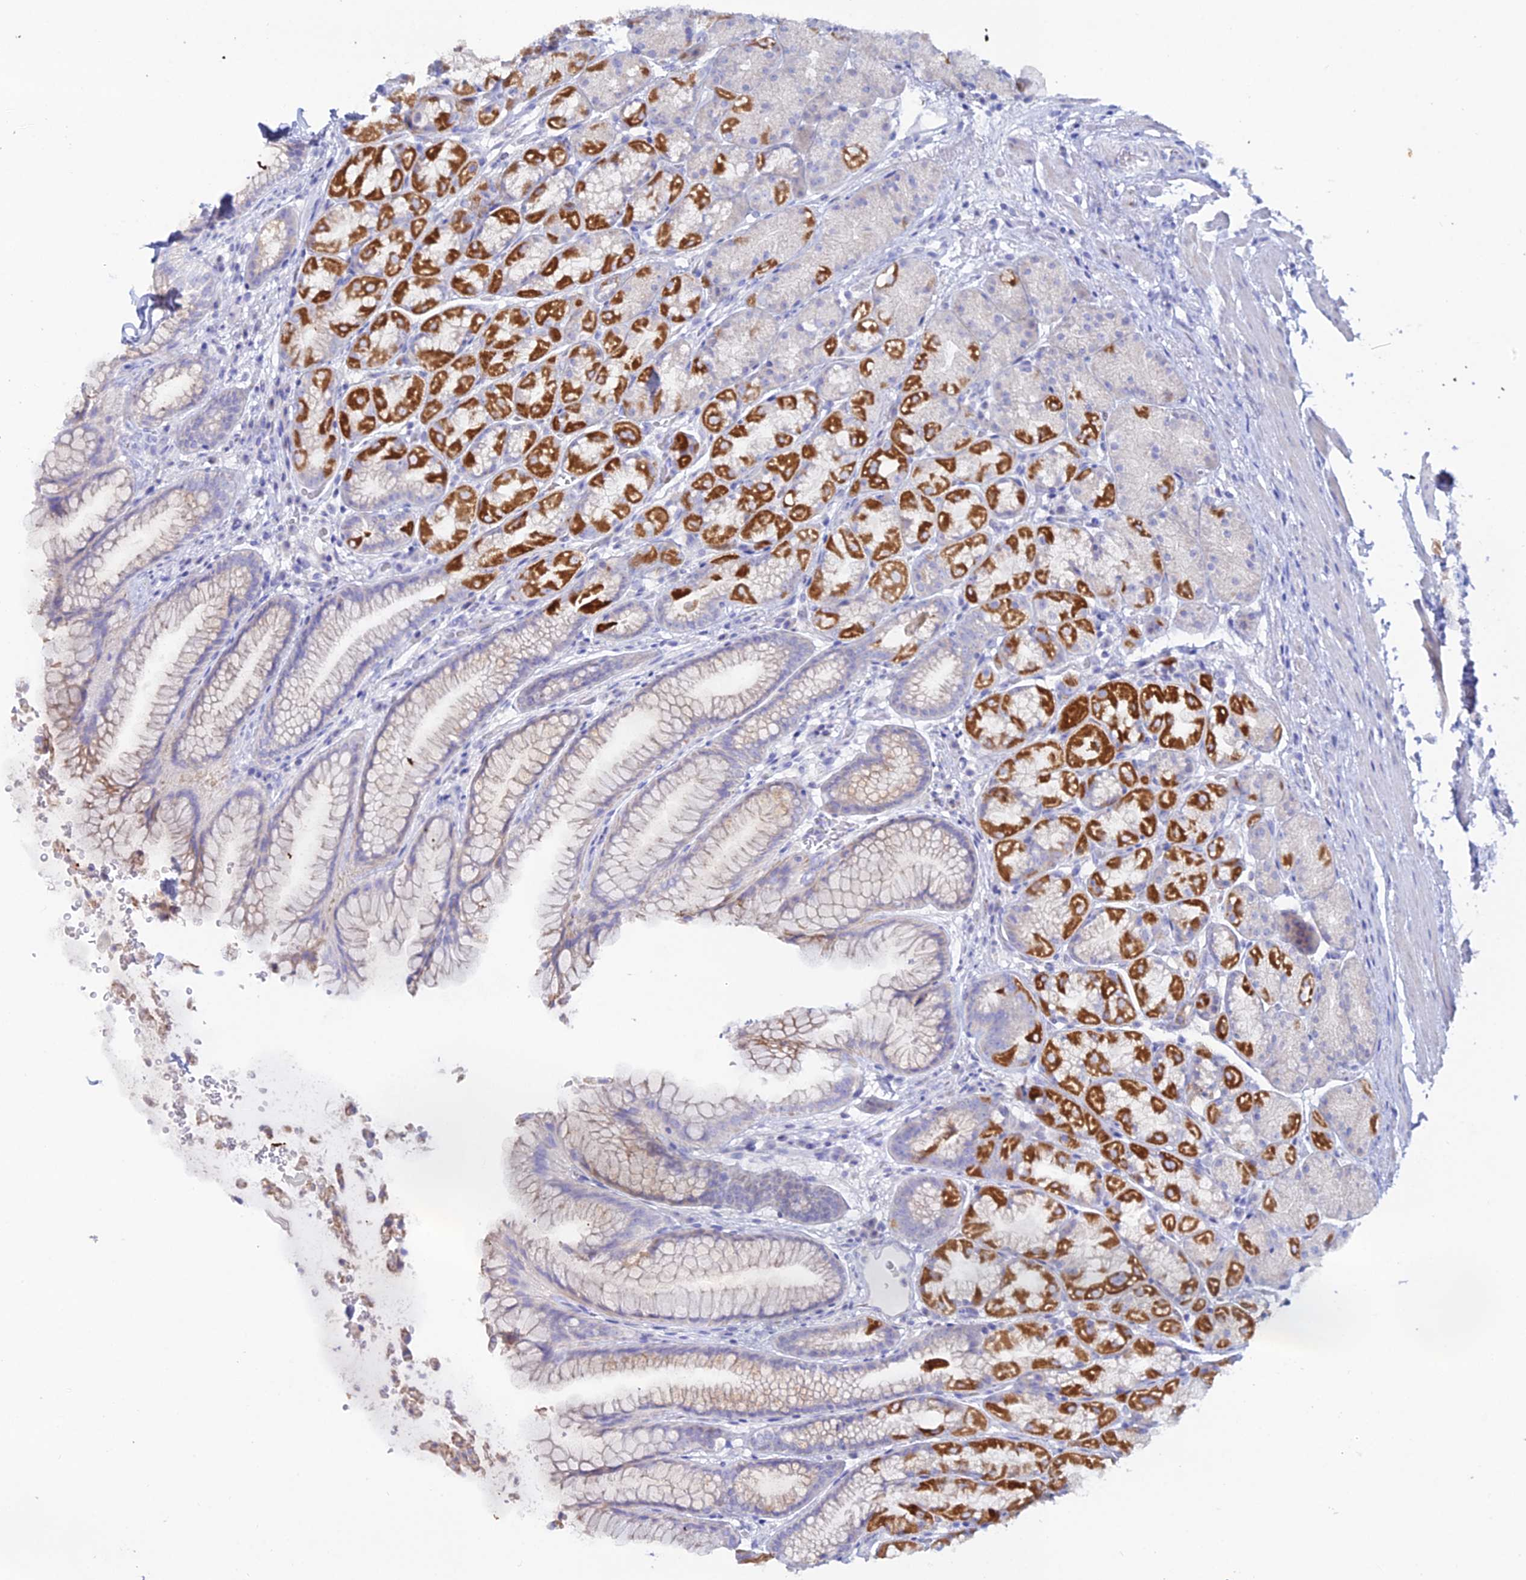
{"staining": {"intensity": "strong", "quantity": "25%-75%", "location": "cytoplasmic/membranous"}, "tissue": "stomach", "cell_type": "Glandular cells", "image_type": "normal", "snomed": [{"axis": "morphology", "description": "Normal tissue, NOS"}, {"axis": "topography", "description": "Stomach"}], "caption": "Immunohistochemistry micrograph of benign stomach: stomach stained using immunohistochemistry shows high levels of strong protein expression localized specifically in the cytoplasmic/membranous of glandular cells, appearing as a cytoplasmic/membranous brown color.", "gene": "DHX34", "patient": {"sex": "male", "age": 63}}